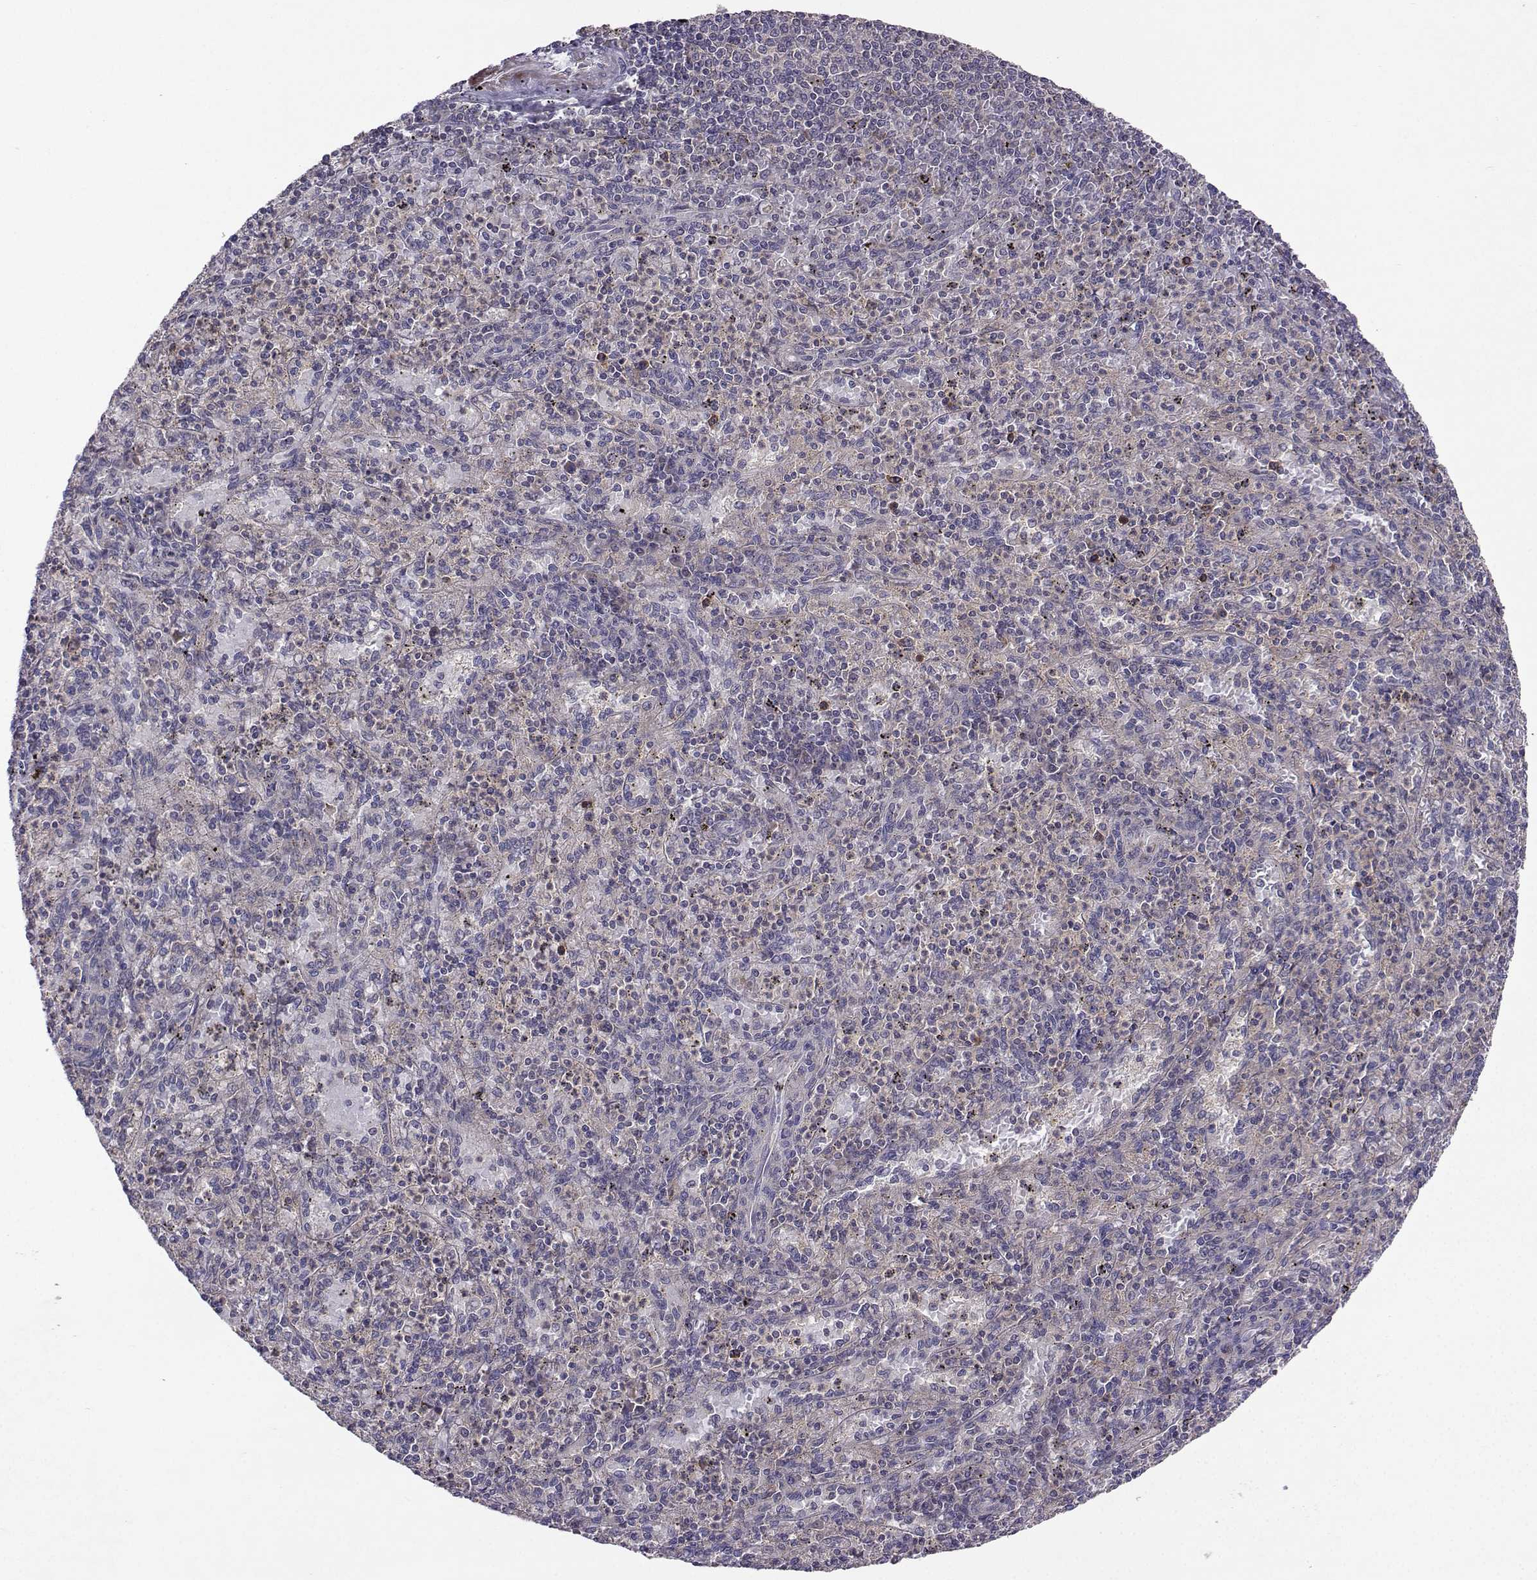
{"staining": {"intensity": "negative", "quantity": "none", "location": "none"}, "tissue": "spleen", "cell_type": "Cells in red pulp", "image_type": "normal", "snomed": [{"axis": "morphology", "description": "Normal tissue, NOS"}, {"axis": "topography", "description": "Spleen"}], "caption": "The immunohistochemistry image has no significant staining in cells in red pulp of spleen.", "gene": "STXBP5", "patient": {"sex": "male", "age": 60}}